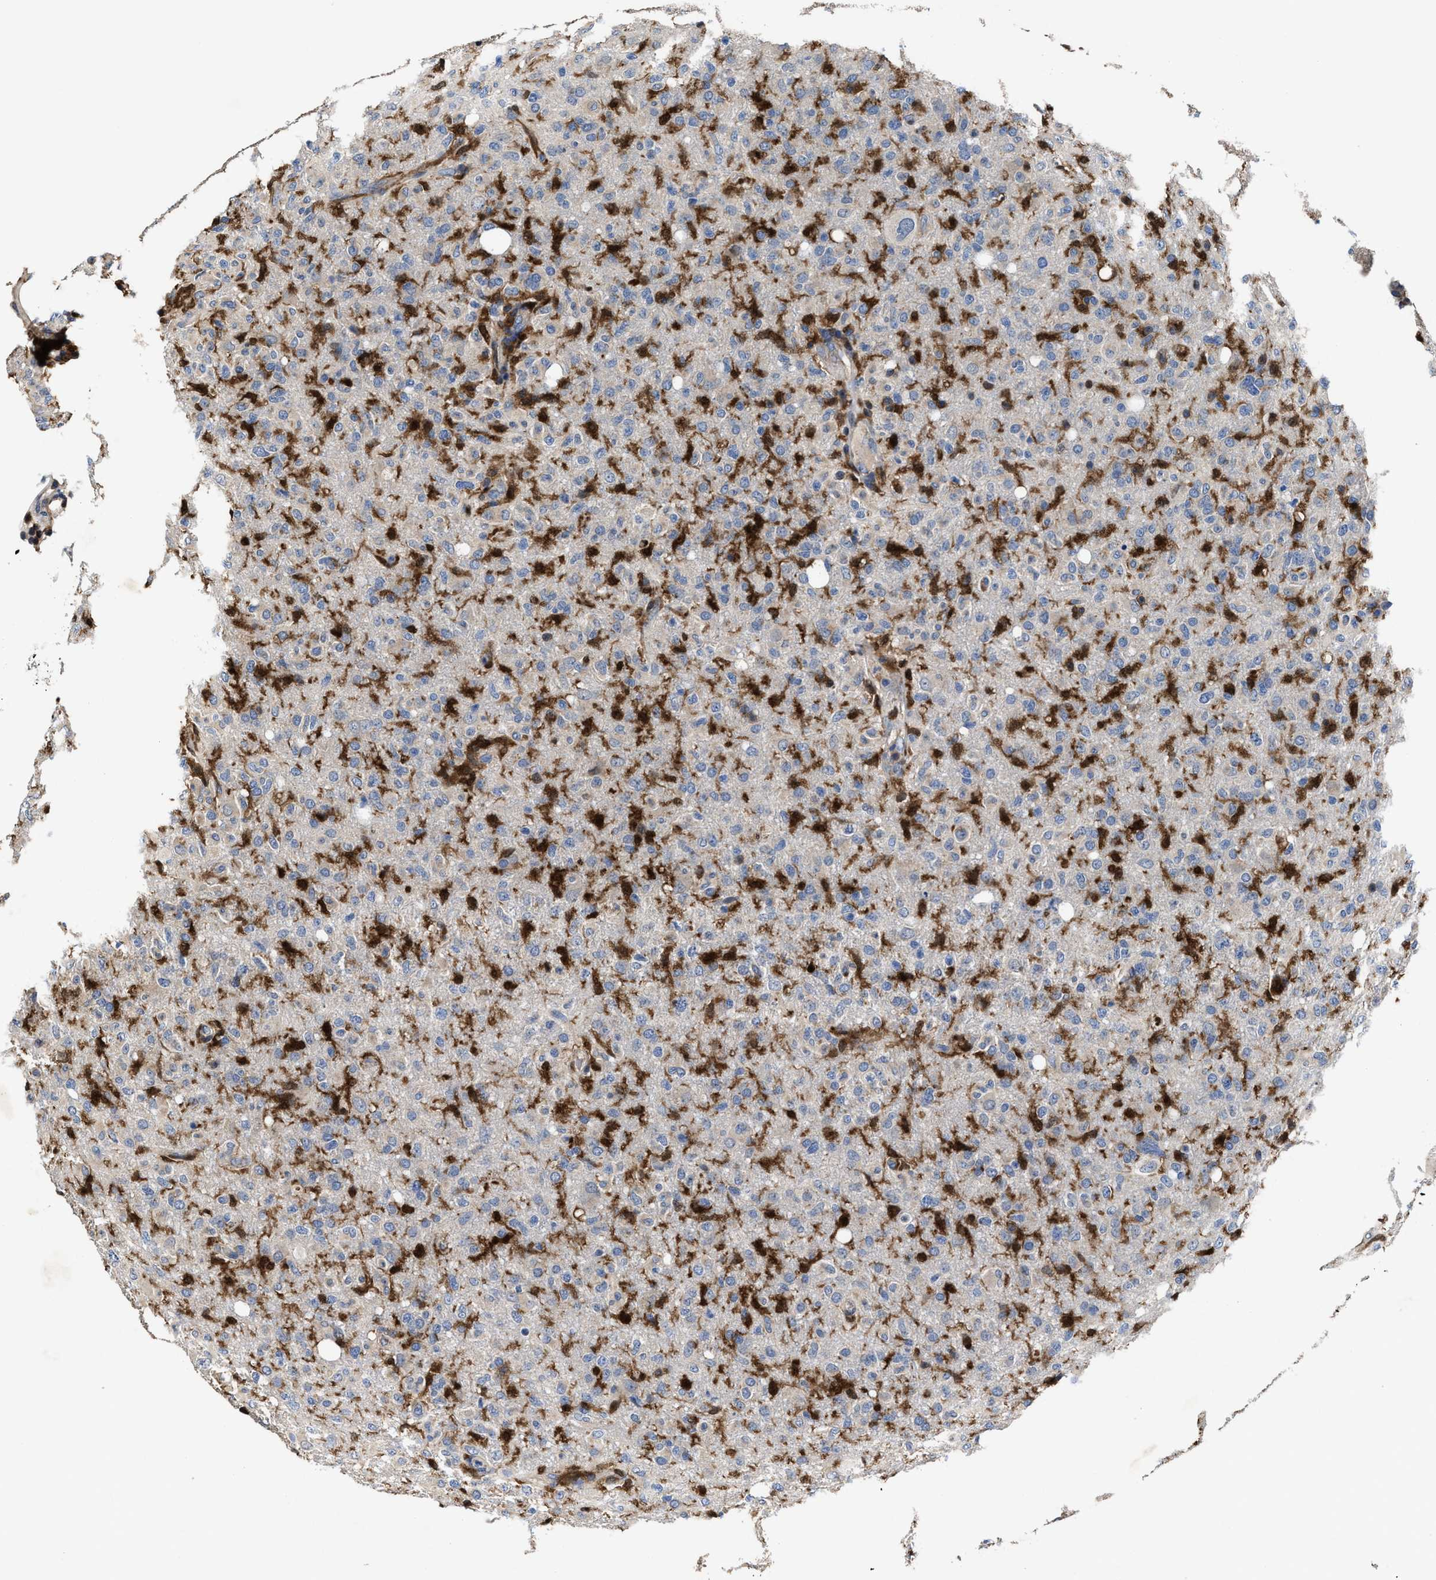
{"staining": {"intensity": "negative", "quantity": "none", "location": "none"}, "tissue": "glioma", "cell_type": "Tumor cells", "image_type": "cancer", "snomed": [{"axis": "morphology", "description": "Glioma, malignant, High grade"}, {"axis": "topography", "description": "Brain"}], "caption": "Immunohistochemistry (IHC) micrograph of glioma stained for a protein (brown), which shows no expression in tumor cells.", "gene": "RGS10", "patient": {"sex": "female", "age": 57}}